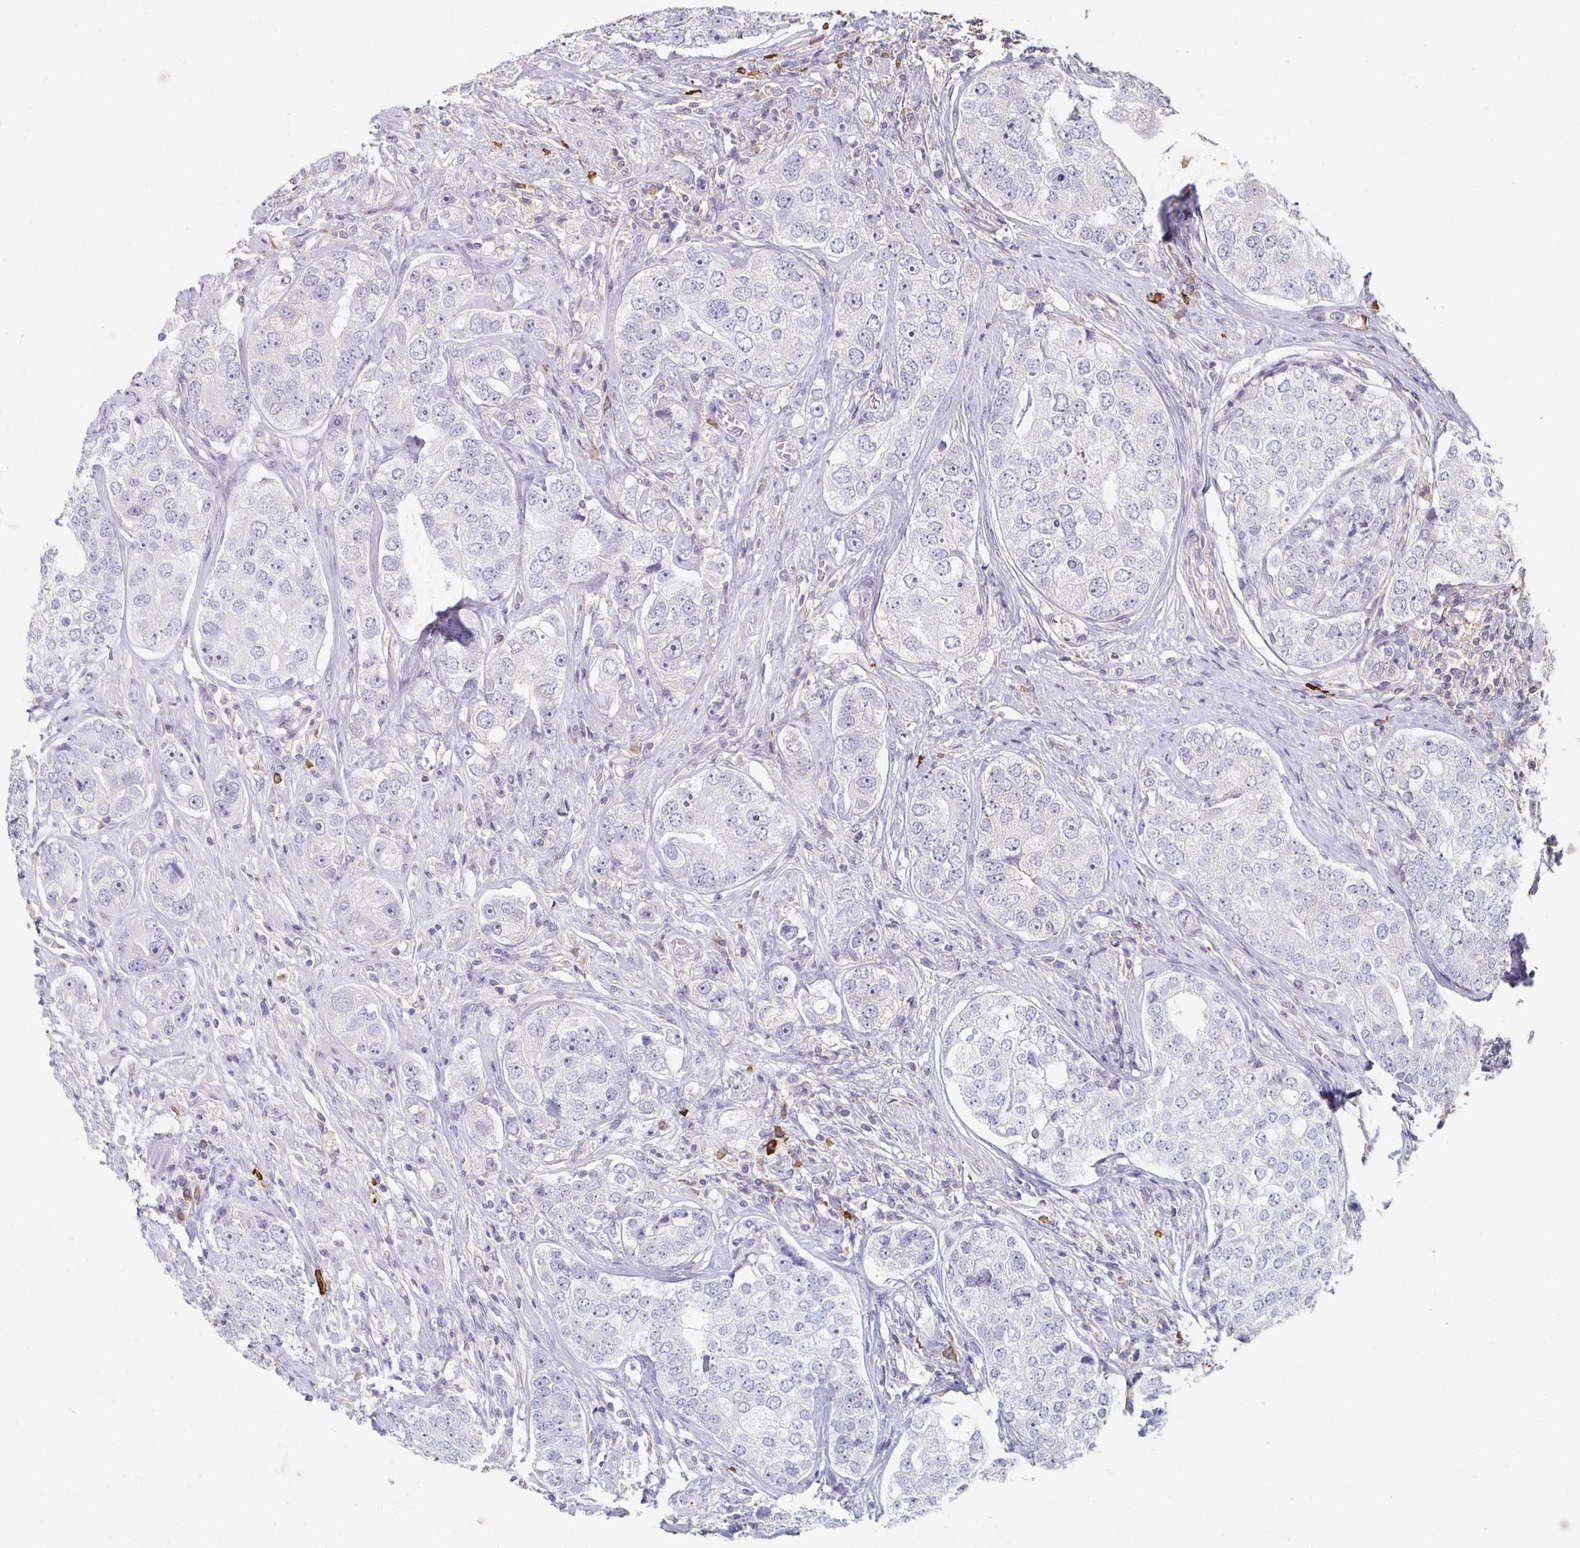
{"staining": {"intensity": "negative", "quantity": "none", "location": "none"}, "tissue": "prostate cancer", "cell_type": "Tumor cells", "image_type": "cancer", "snomed": [{"axis": "morphology", "description": "Adenocarcinoma, High grade"}, {"axis": "topography", "description": "Prostate"}], "caption": "Tumor cells are negative for brown protein staining in prostate adenocarcinoma (high-grade). (Brightfield microscopy of DAB immunohistochemistry at high magnification).", "gene": "ZNF692", "patient": {"sex": "male", "age": 60}}